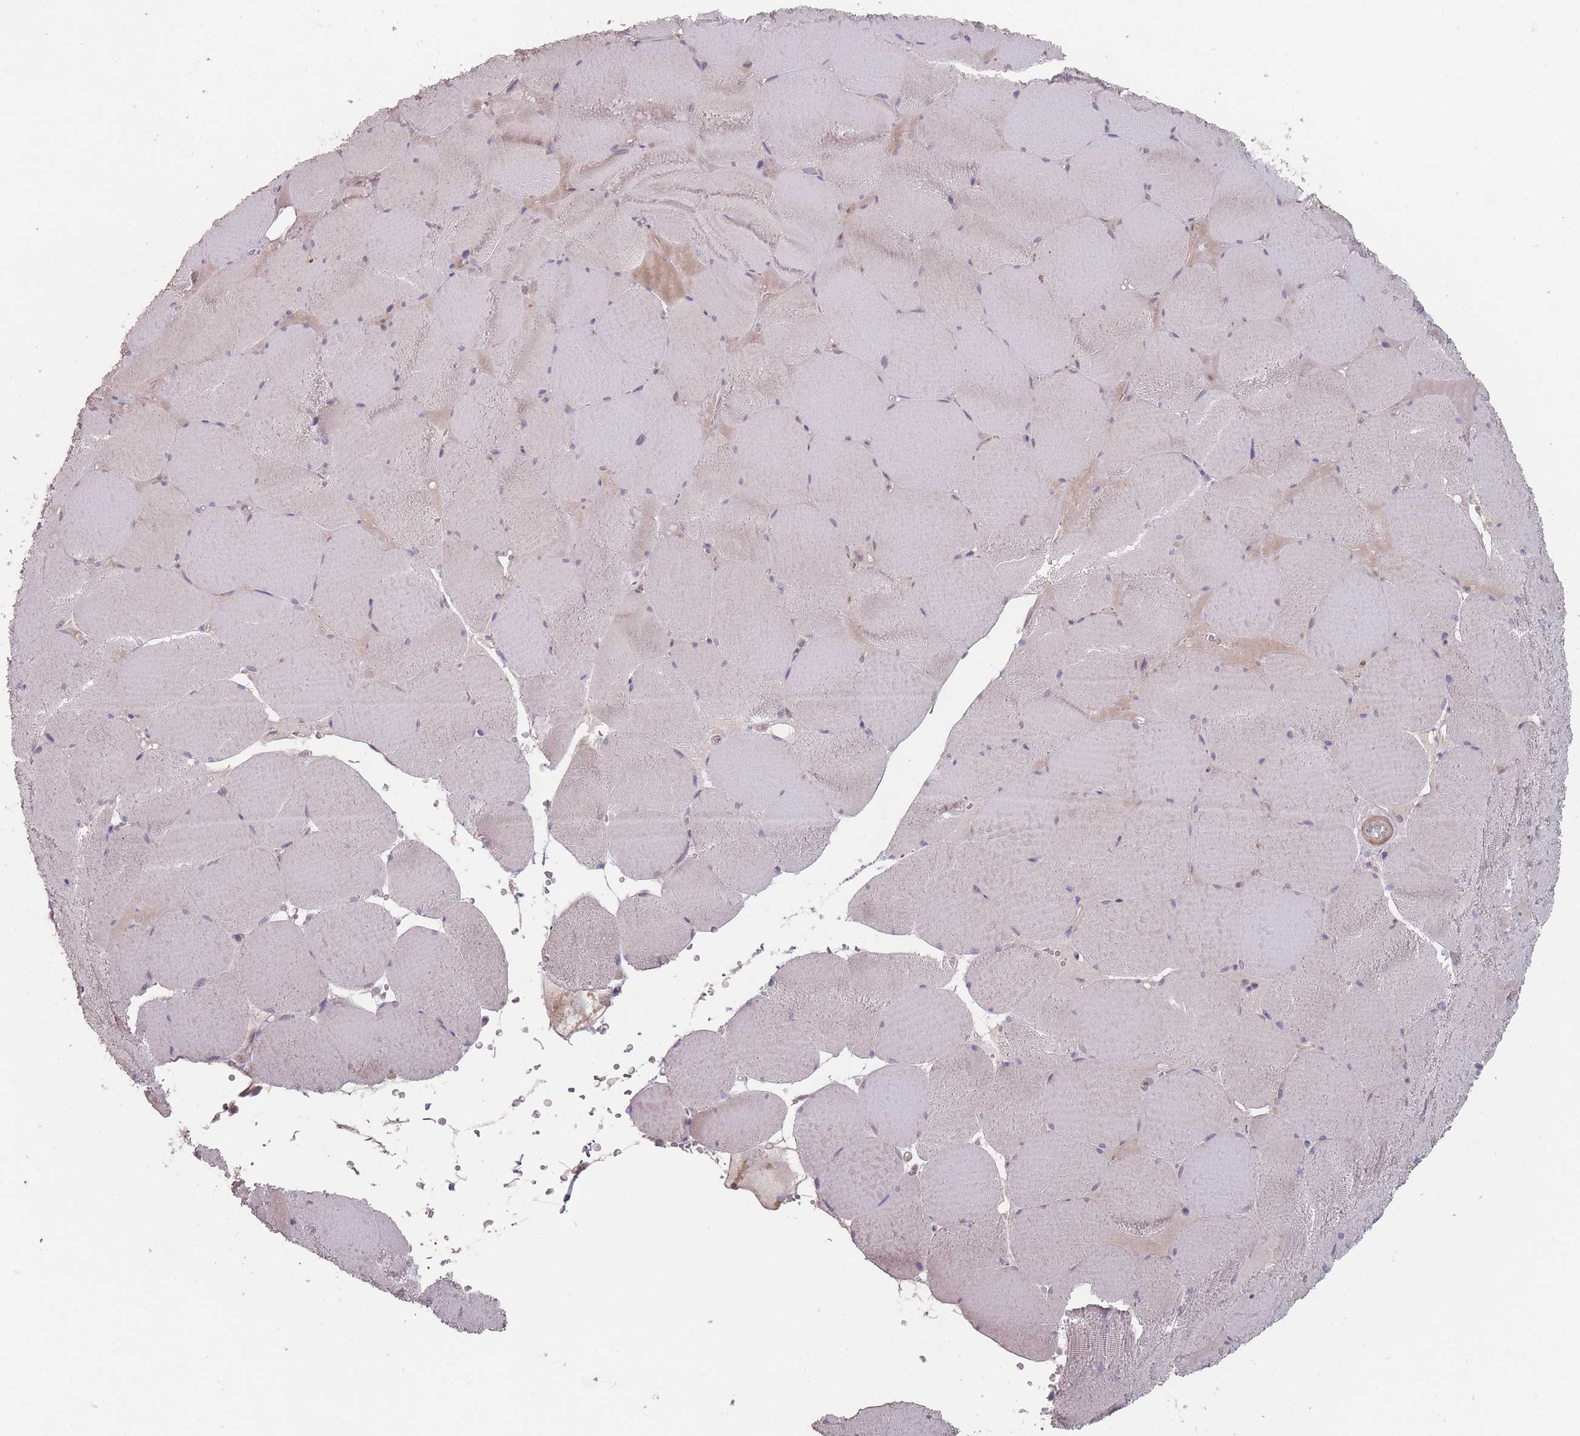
{"staining": {"intensity": "moderate", "quantity": "25%-75%", "location": "cytoplasmic/membranous"}, "tissue": "skeletal muscle", "cell_type": "Myocytes", "image_type": "normal", "snomed": [{"axis": "morphology", "description": "Normal tissue, NOS"}, {"axis": "topography", "description": "Skeletal muscle"}, {"axis": "topography", "description": "Head-Neck"}], "caption": "Immunohistochemical staining of benign human skeletal muscle exhibits 25%-75% levels of moderate cytoplasmic/membranous protein staining in approximately 25%-75% of myocytes. Immunohistochemistry stains the protein in brown and the nuclei are stained blue.", "gene": "ERCC6L", "patient": {"sex": "male", "age": 66}}